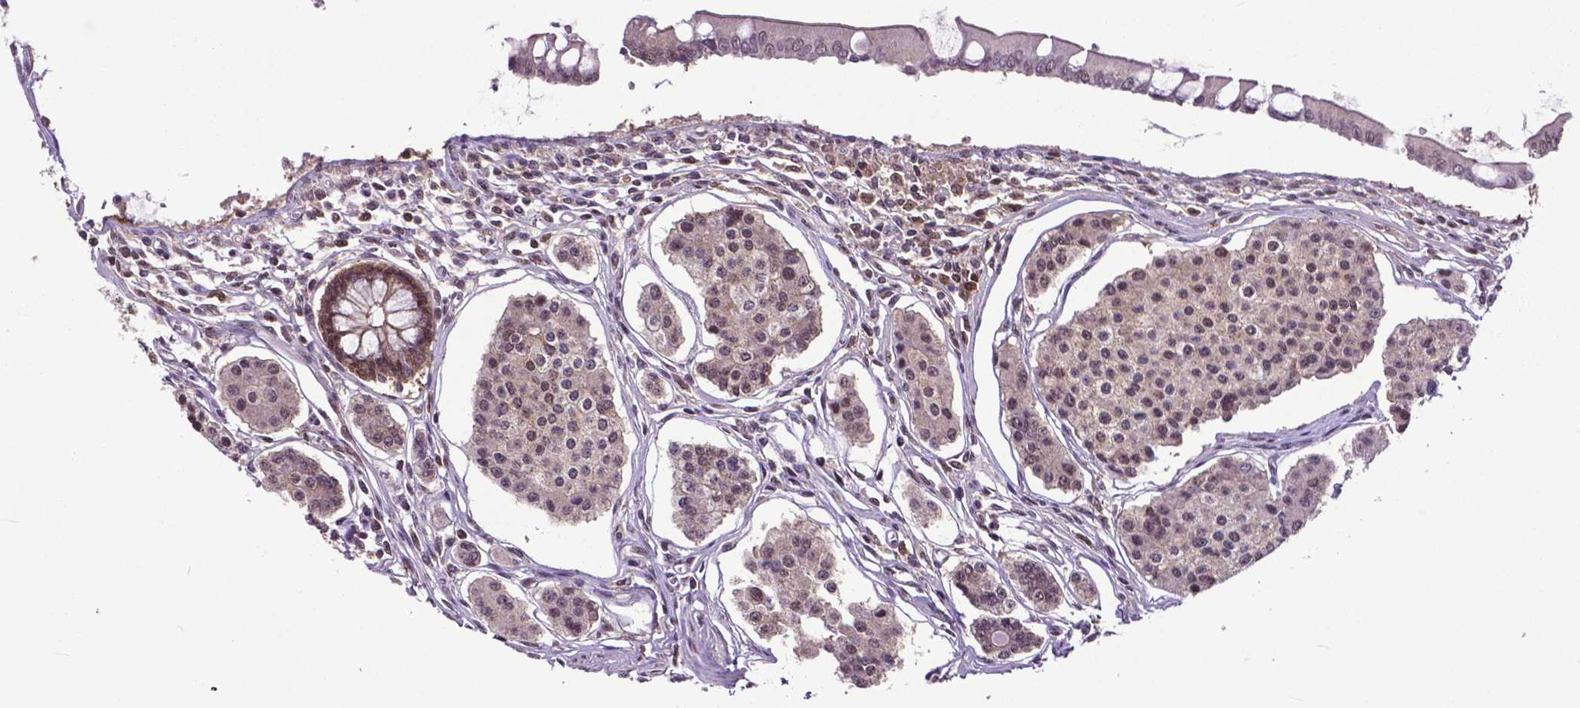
{"staining": {"intensity": "weak", "quantity": "25%-75%", "location": "nuclear"}, "tissue": "carcinoid", "cell_type": "Tumor cells", "image_type": "cancer", "snomed": [{"axis": "morphology", "description": "Carcinoid, malignant, NOS"}, {"axis": "topography", "description": "Small intestine"}], "caption": "A brown stain shows weak nuclear staining of a protein in carcinoid (malignant) tumor cells. Using DAB (brown) and hematoxylin (blue) stains, captured at high magnification using brightfield microscopy.", "gene": "FAF1", "patient": {"sex": "female", "age": 65}}